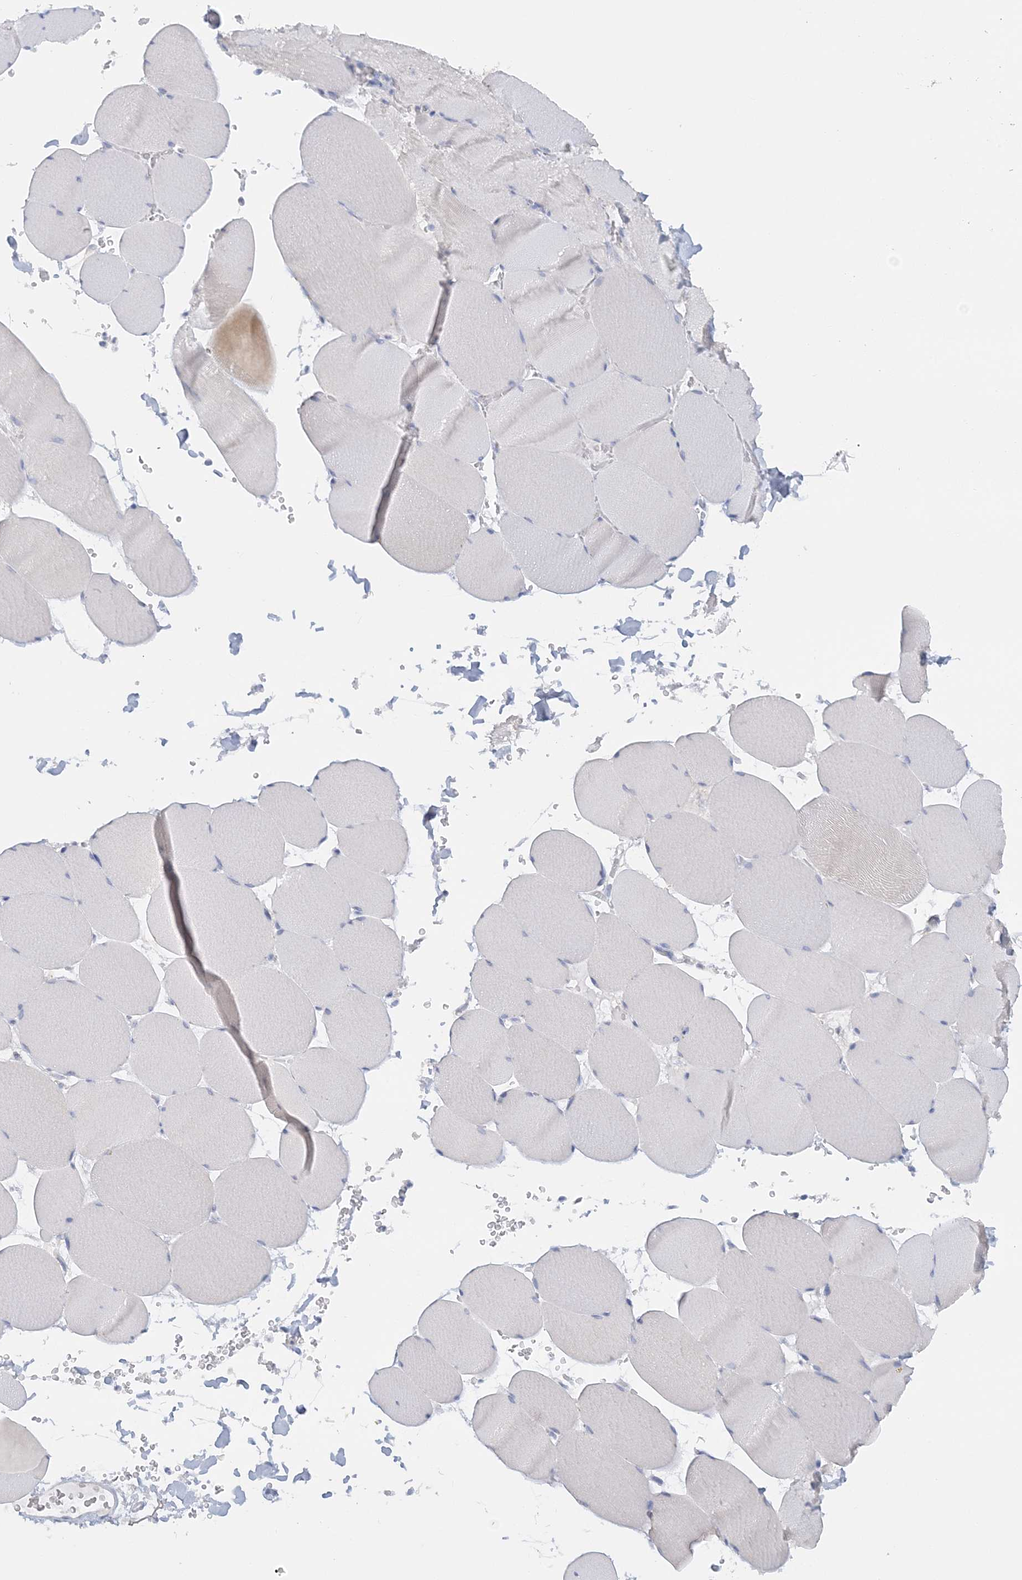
{"staining": {"intensity": "negative", "quantity": "none", "location": "none"}, "tissue": "skeletal muscle", "cell_type": "Myocytes", "image_type": "normal", "snomed": [{"axis": "morphology", "description": "Normal tissue, NOS"}, {"axis": "topography", "description": "Skeletal muscle"}, {"axis": "topography", "description": "Head-Neck"}], "caption": "Immunohistochemical staining of normal skeletal muscle displays no significant positivity in myocytes. The staining is performed using DAB brown chromogen with nuclei counter-stained in using hematoxylin.", "gene": "ENSG00000288637", "patient": {"sex": "male", "age": 66}}